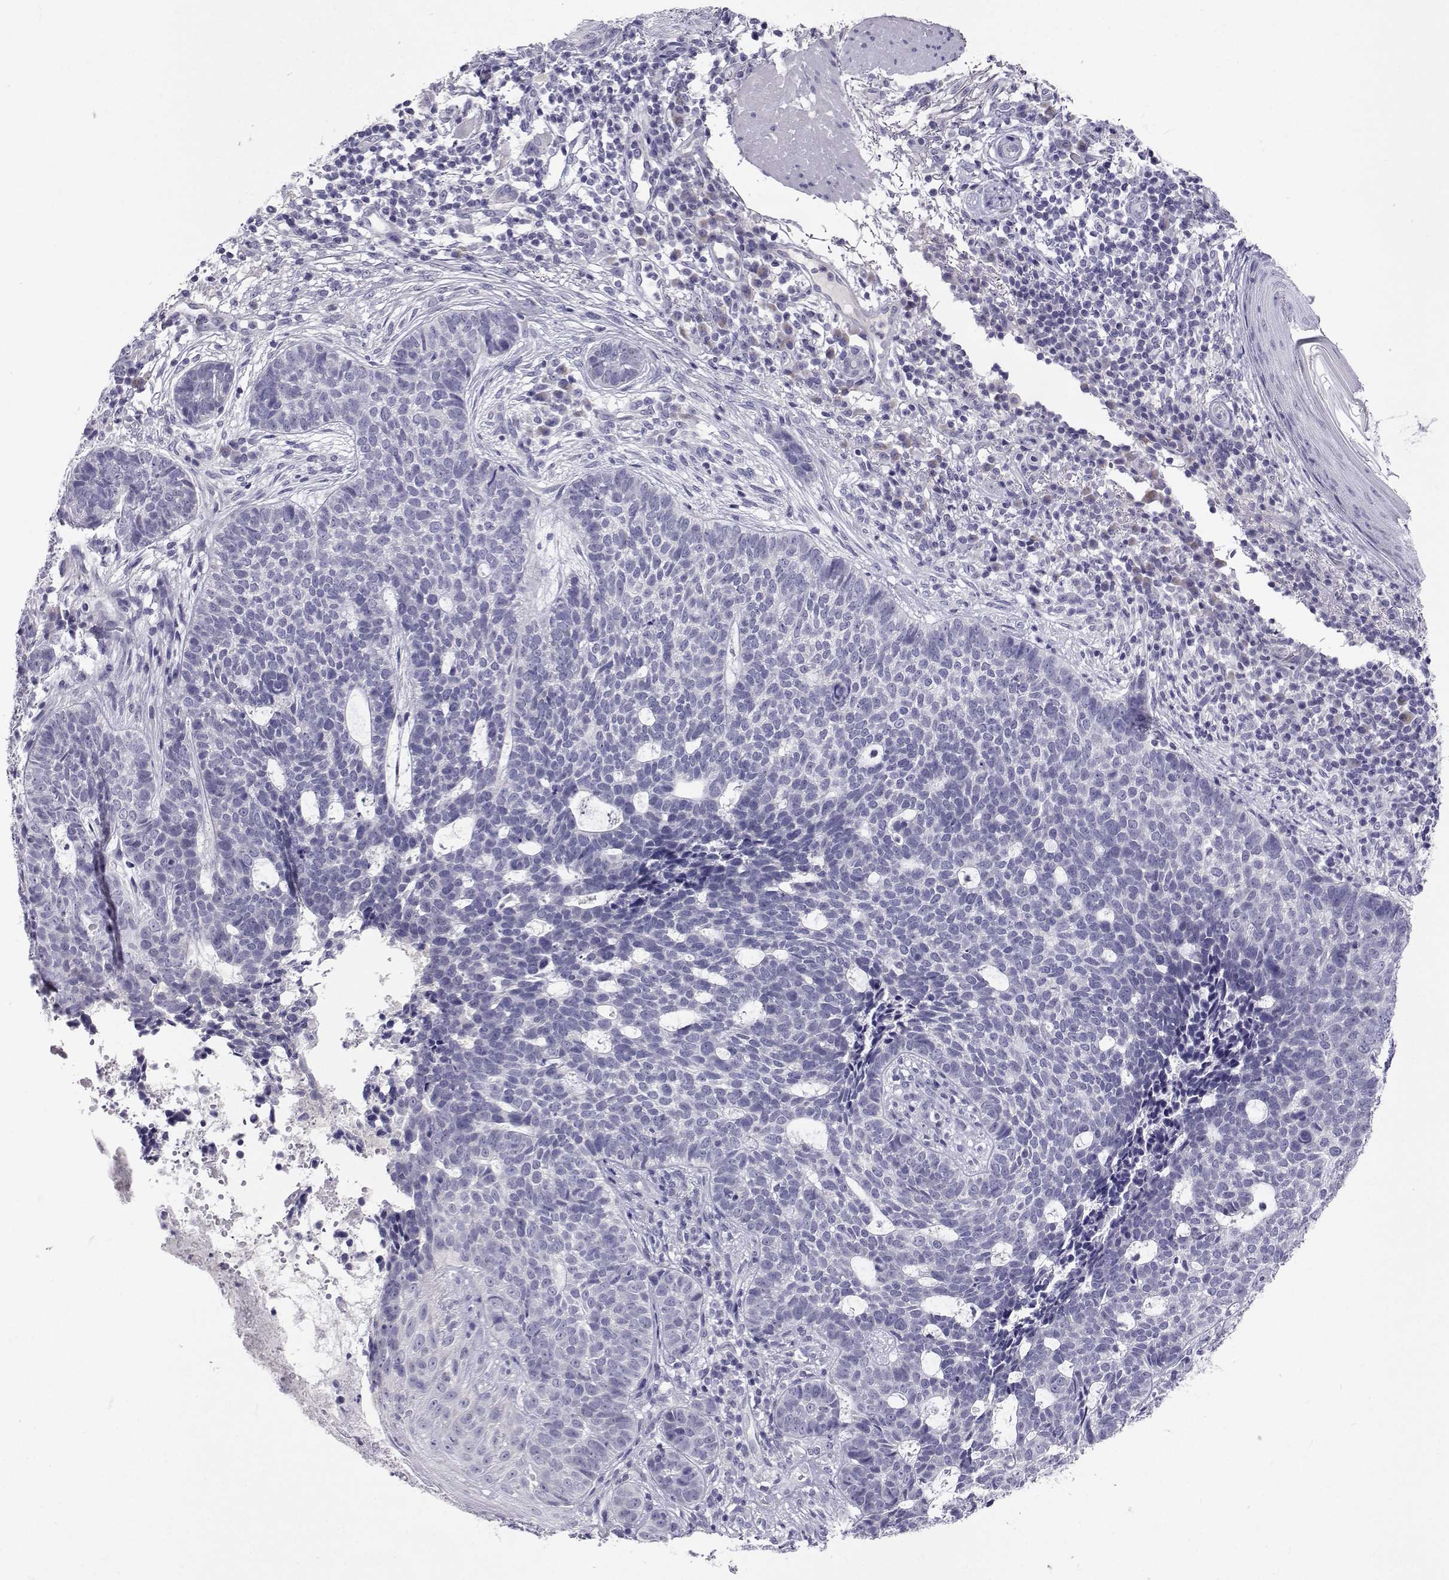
{"staining": {"intensity": "negative", "quantity": "none", "location": "none"}, "tissue": "skin cancer", "cell_type": "Tumor cells", "image_type": "cancer", "snomed": [{"axis": "morphology", "description": "Basal cell carcinoma"}, {"axis": "topography", "description": "Skin"}], "caption": "This is an IHC micrograph of skin cancer. There is no staining in tumor cells.", "gene": "SLC6A3", "patient": {"sex": "female", "age": 69}}